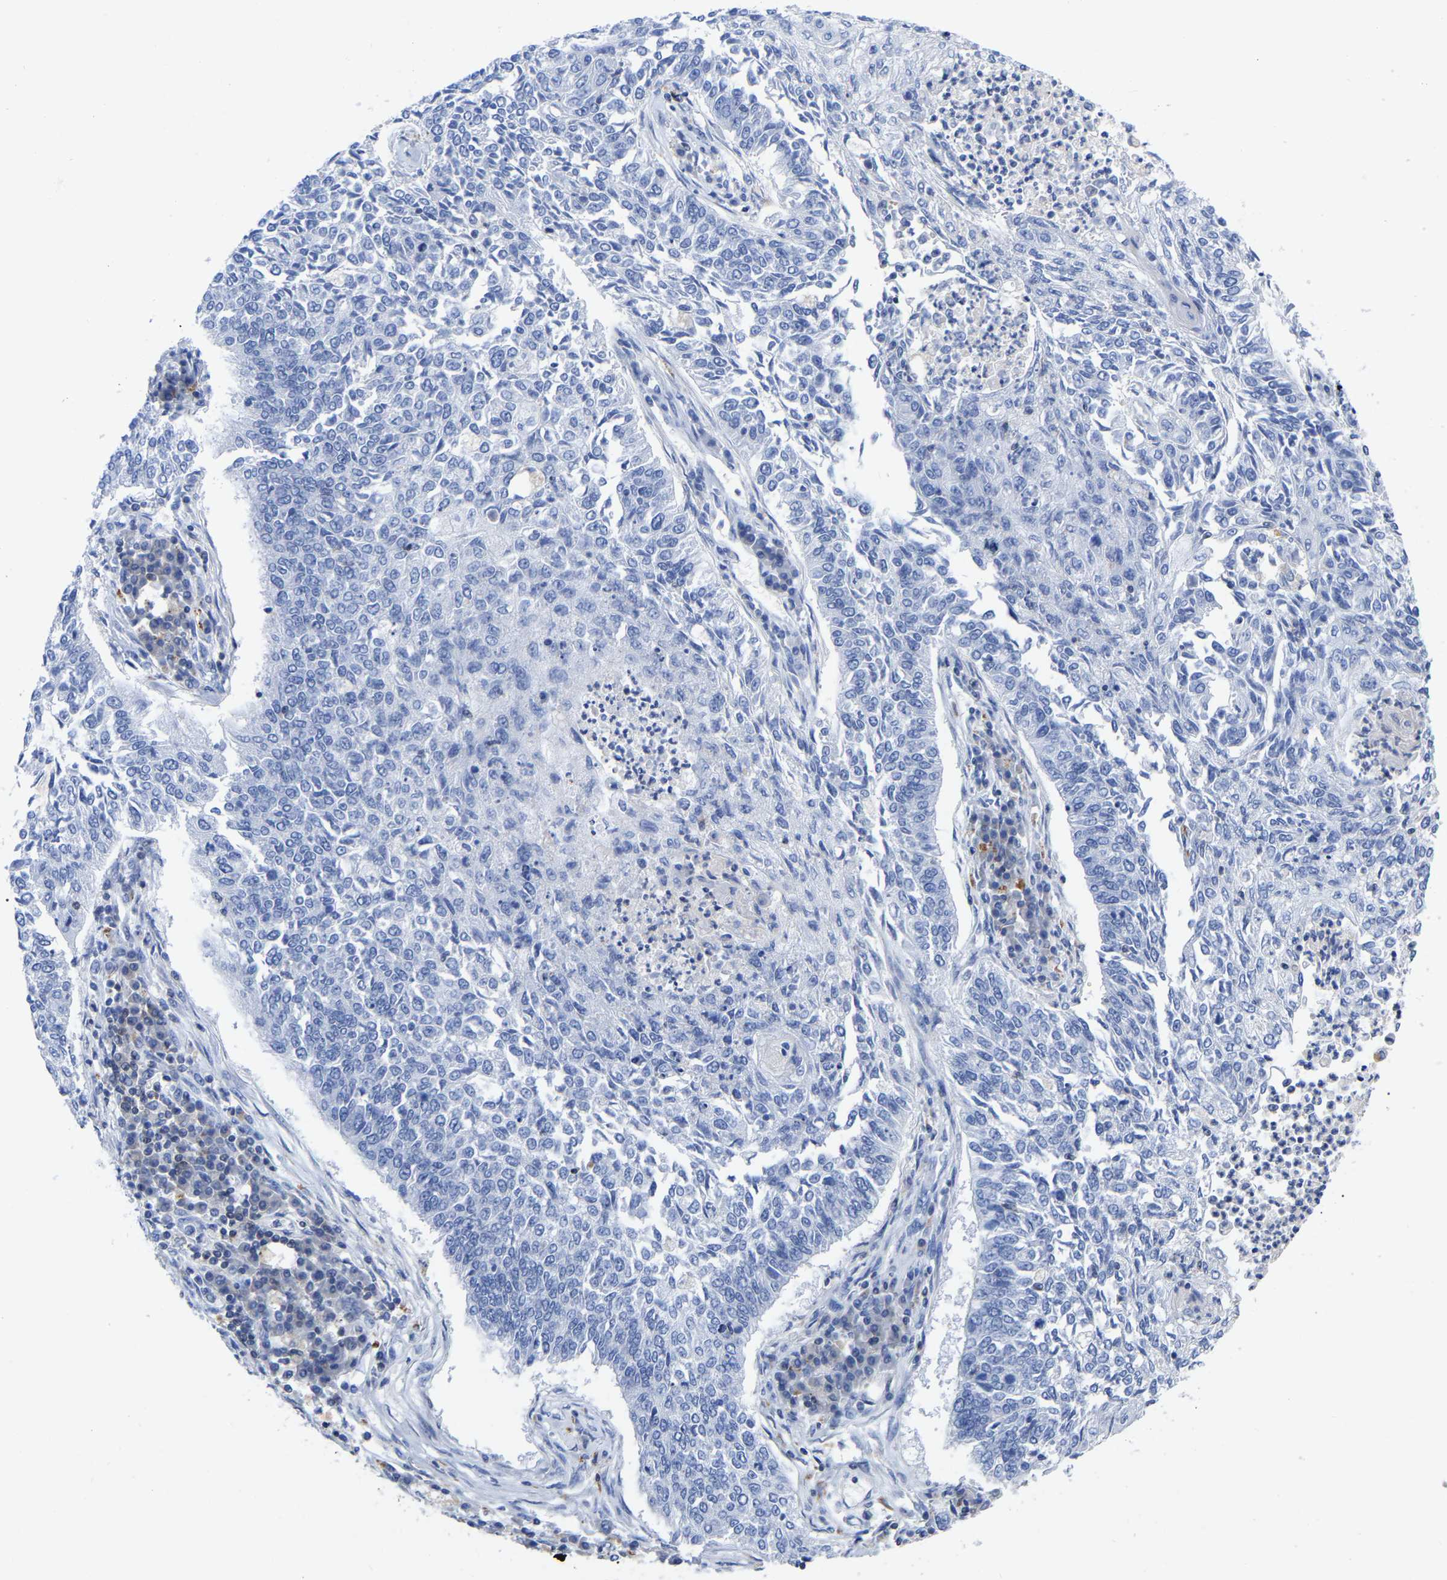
{"staining": {"intensity": "negative", "quantity": "none", "location": "none"}, "tissue": "lung cancer", "cell_type": "Tumor cells", "image_type": "cancer", "snomed": [{"axis": "morphology", "description": "Normal tissue, NOS"}, {"axis": "morphology", "description": "Squamous cell carcinoma, NOS"}, {"axis": "topography", "description": "Cartilage tissue"}, {"axis": "topography", "description": "Bronchus"}, {"axis": "topography", "description": "Lung"}], "caption": "Tumor cells show no significant protein positivity in lung cancer.", "gene": "PTPN7", "patient": {"sex": "female", "age": 49}}